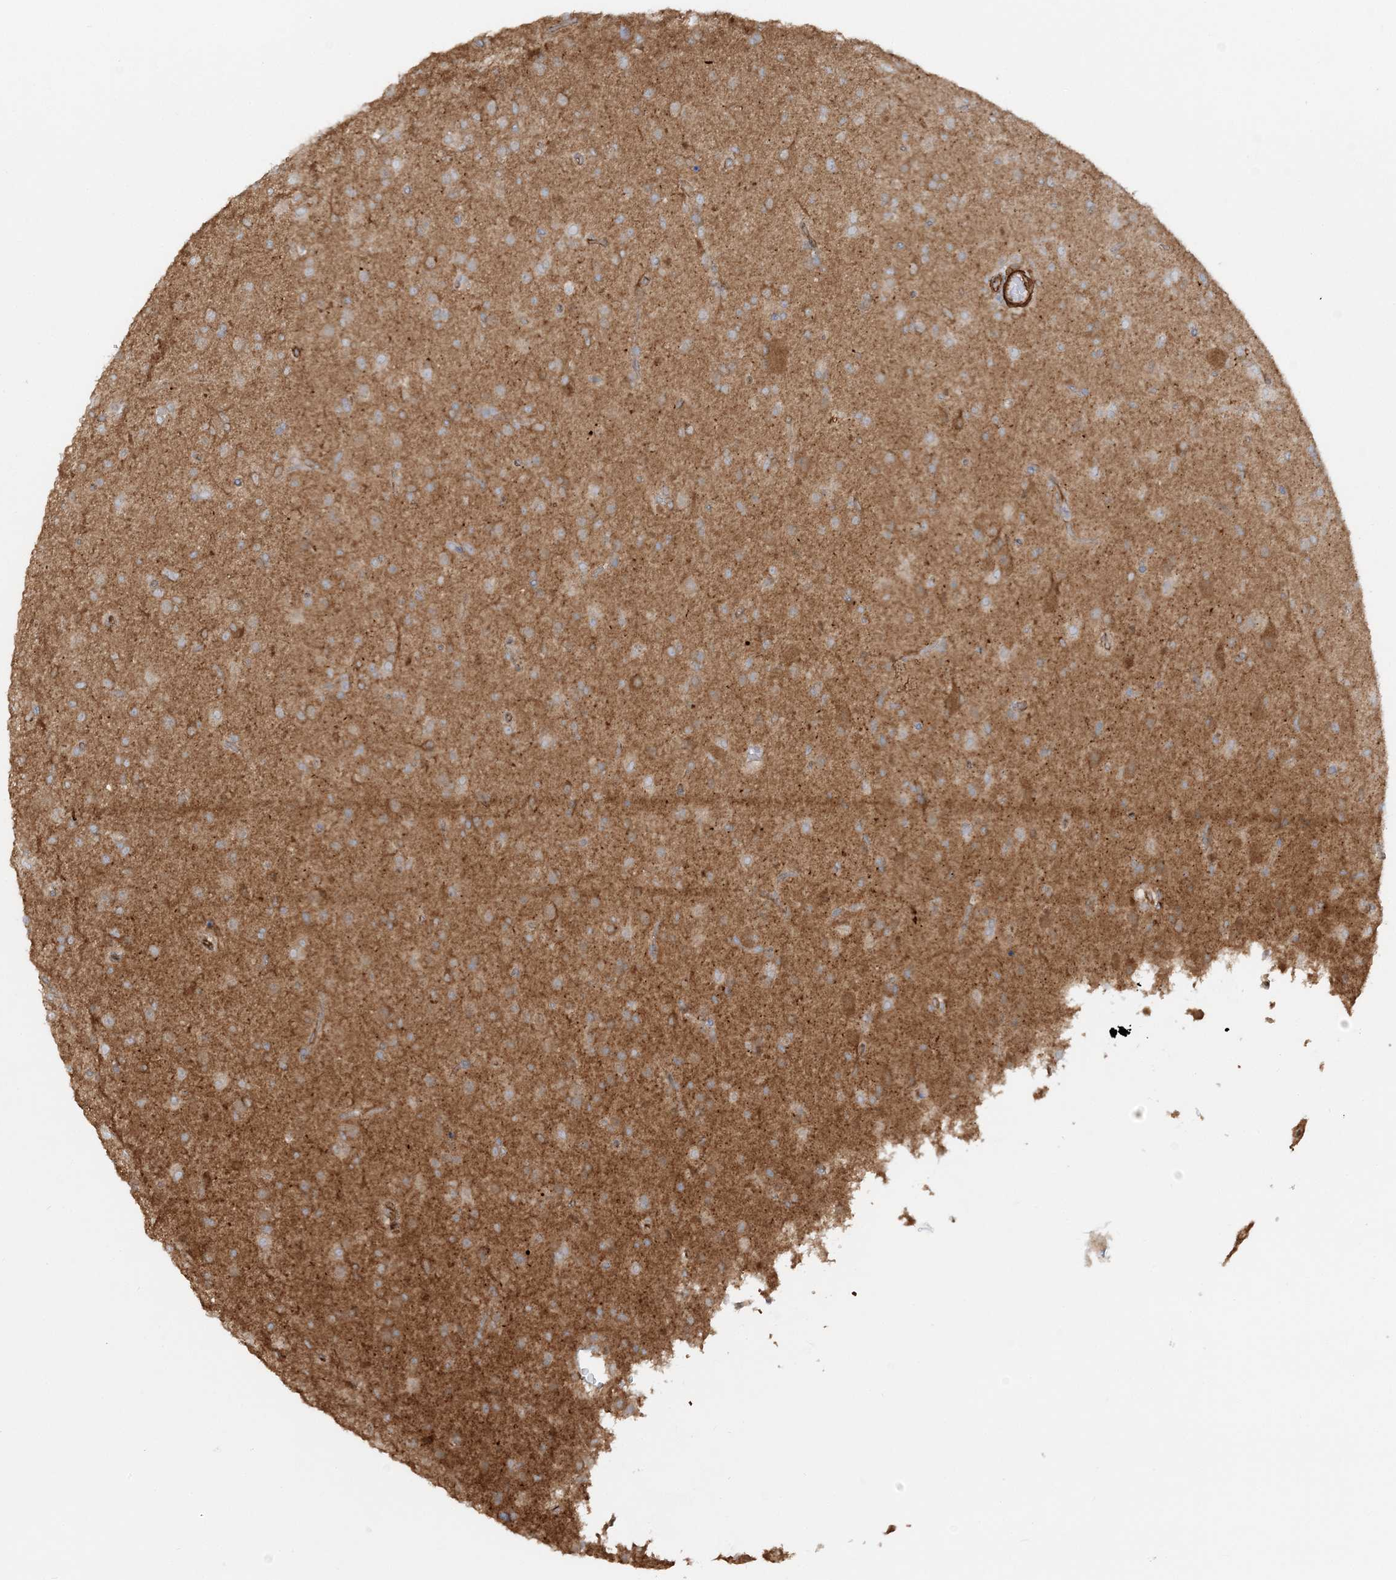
{"staining": {"intensity": "moderate", "quantity": ">75%", "location": "cytoplasmic/membranous"}, "tissue": "glioma", "cell_type": "Tumor cells", "image_type": "cancer", "snomed": [{"axis": "morphology", "description": "Glioma, malignant, Low grade"}, {"axis": "topography", "description": "Brain"}], "caption": "Low-grade glioma (malignant) was stained to show a protein in brown. There is medium levels of moderate cytoplasmic/membranous expression in about >75% of tumor cells. (DAB IHC with brightfield microscopy, high magnification).", "gene": "DSTN", "patient": {"sex": "male", "age": 65}}